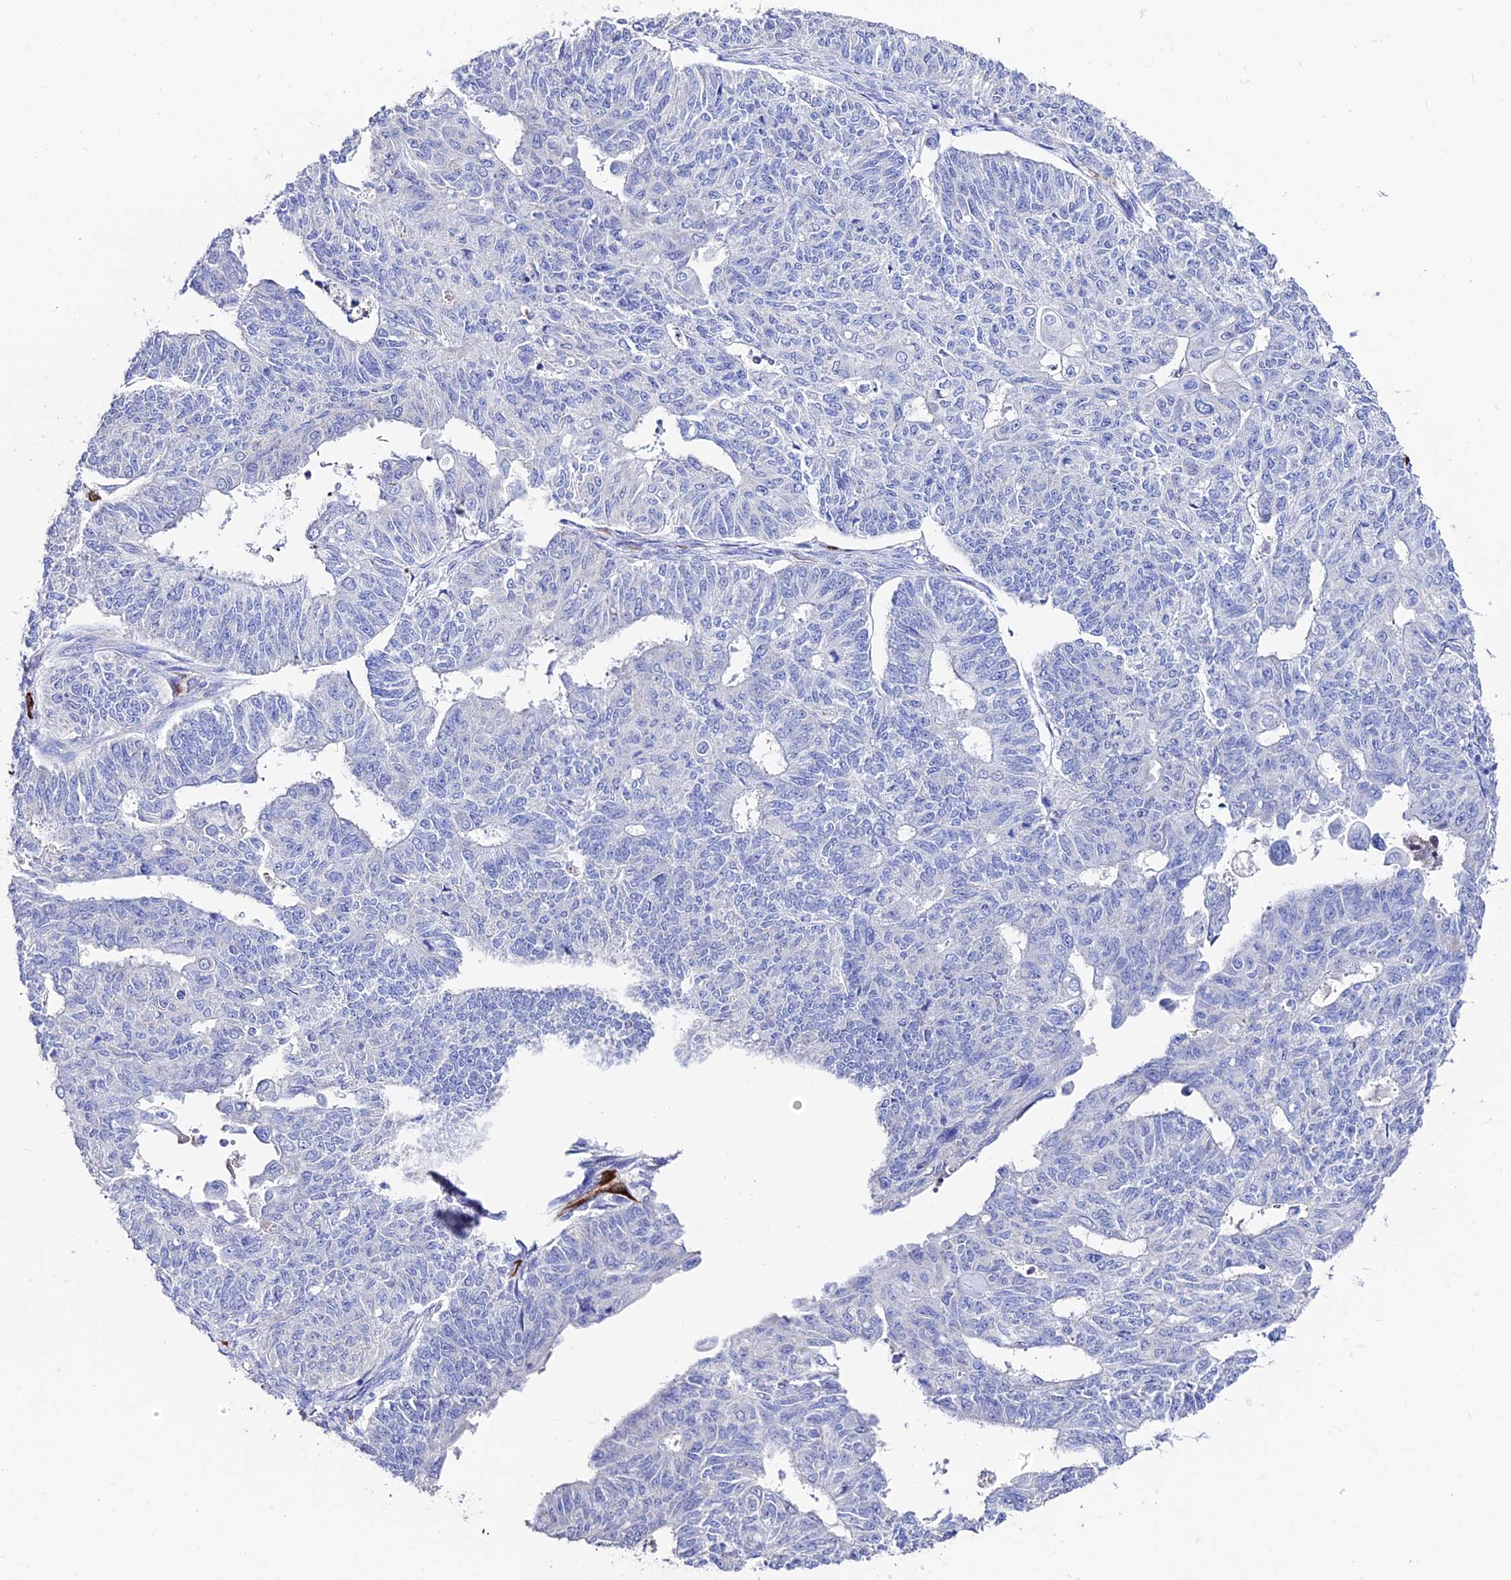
{"staining": {"intensity": "negative", "quantity": "none", "location": "none"}, "tissue": "endometrial cancer", "cell_type": "Tumor cells", "image_type": "cancer", "snomed": [{"axis": "morphology", "description": "Adenocarcinoma, NOS"}, {"axis": "topography", "description": "Endometrium"}], "caption": "The micrograph demonstrates no significant expression in tumor cells of endometrial cancer (adenocarcinoma).", "gene": "ESM1", "patient": {"sex": "female", "age": 32}}